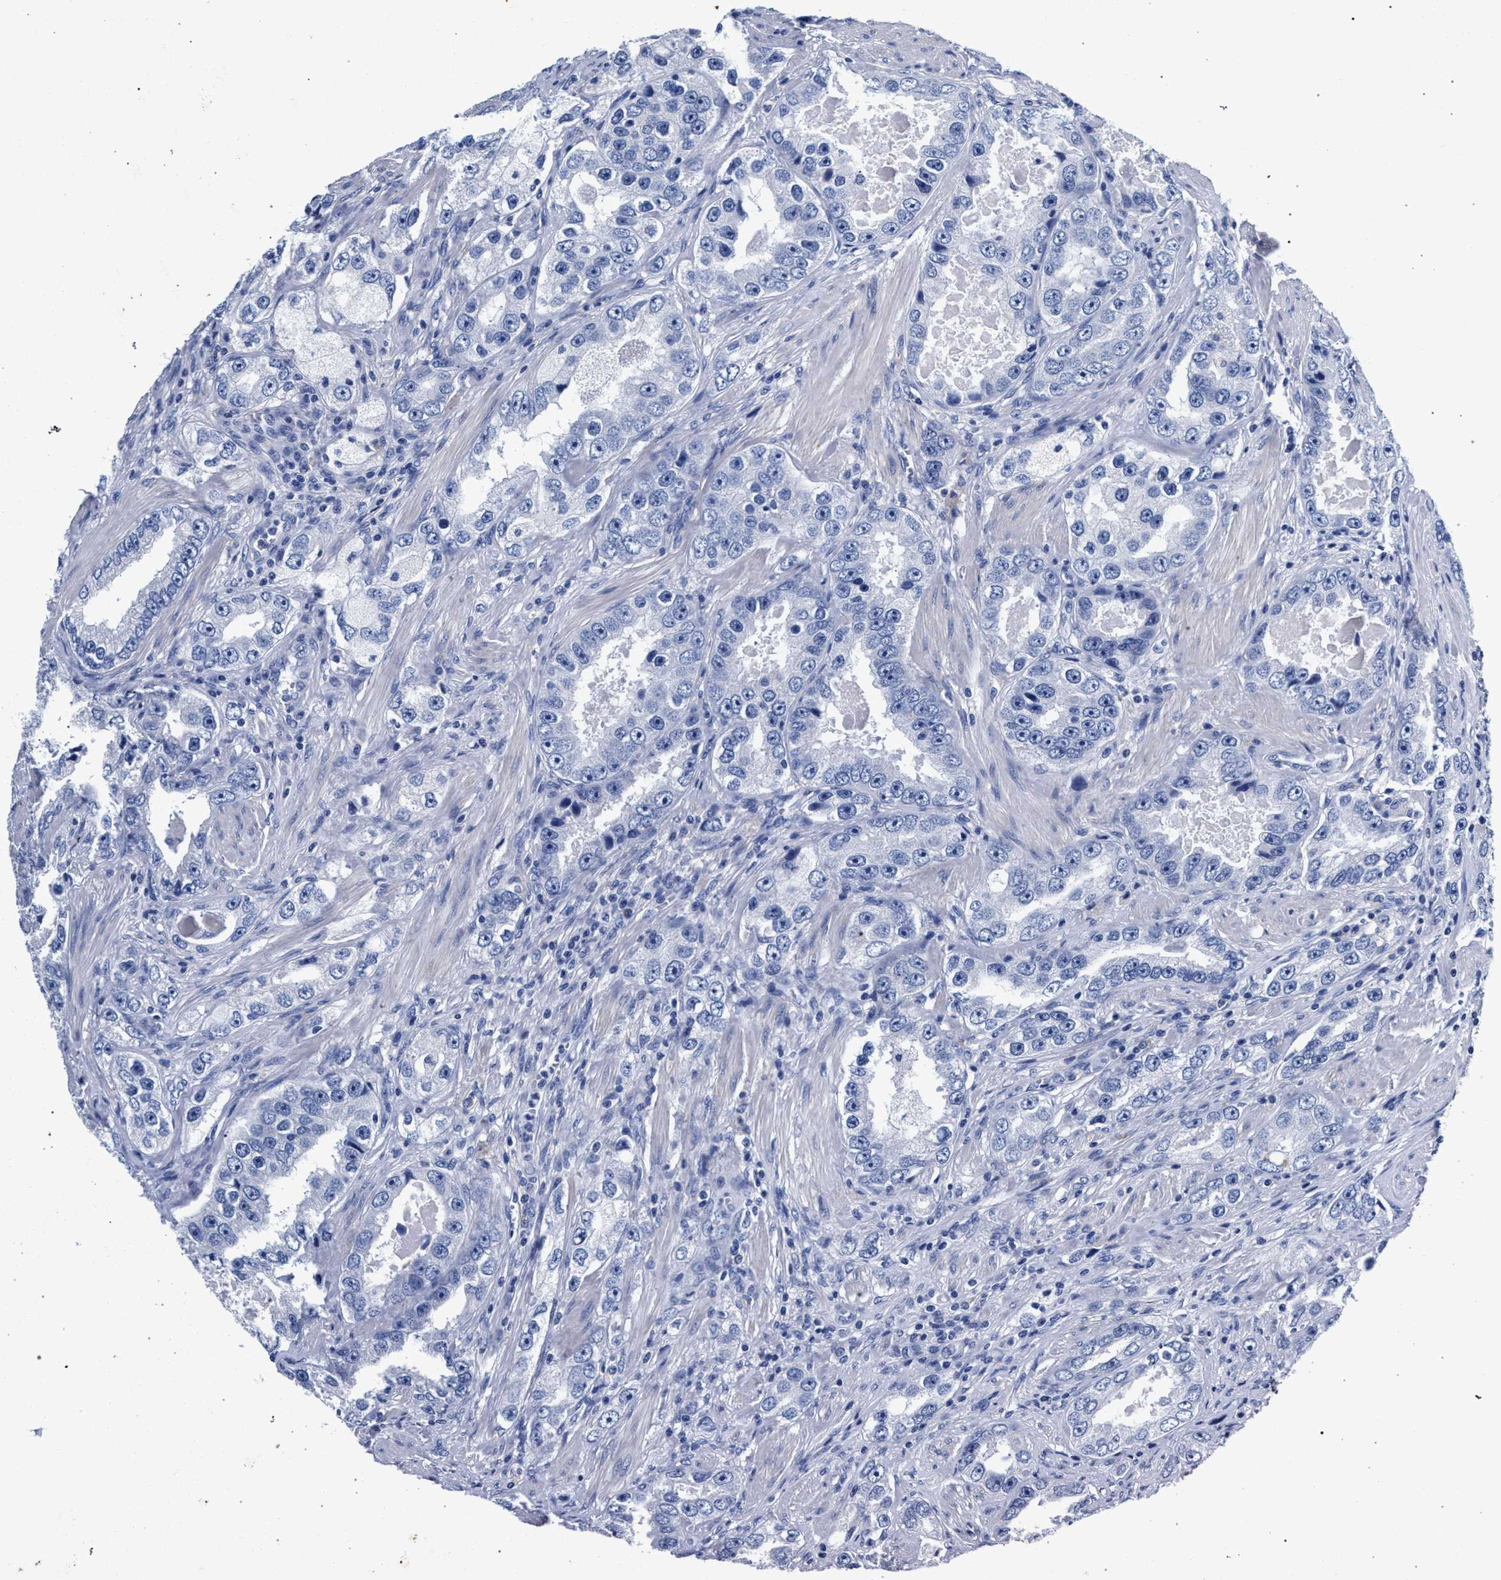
{"staining": {"intensity": "negative", "quantity": "none", "location": "none"}, "tissue": "prostate cancer", "cell_type": "Tumor cells", "image_type": "cancer", "snomed": [{"axis": "morphology", "description": "Adenocarcinoma, High grade"}, {"axis": "topography", "description": "Prostate"}], "caption": "Histopathology image shows no significant protein positivity in tumor cells of adenocarcinoma (high-grade) (prostate). (DAB immunohistochemistry visualized using brightfield microscopy, high magnification).", "gene": "AKAP4", "patient": {"sex": "male", "age": 63}}